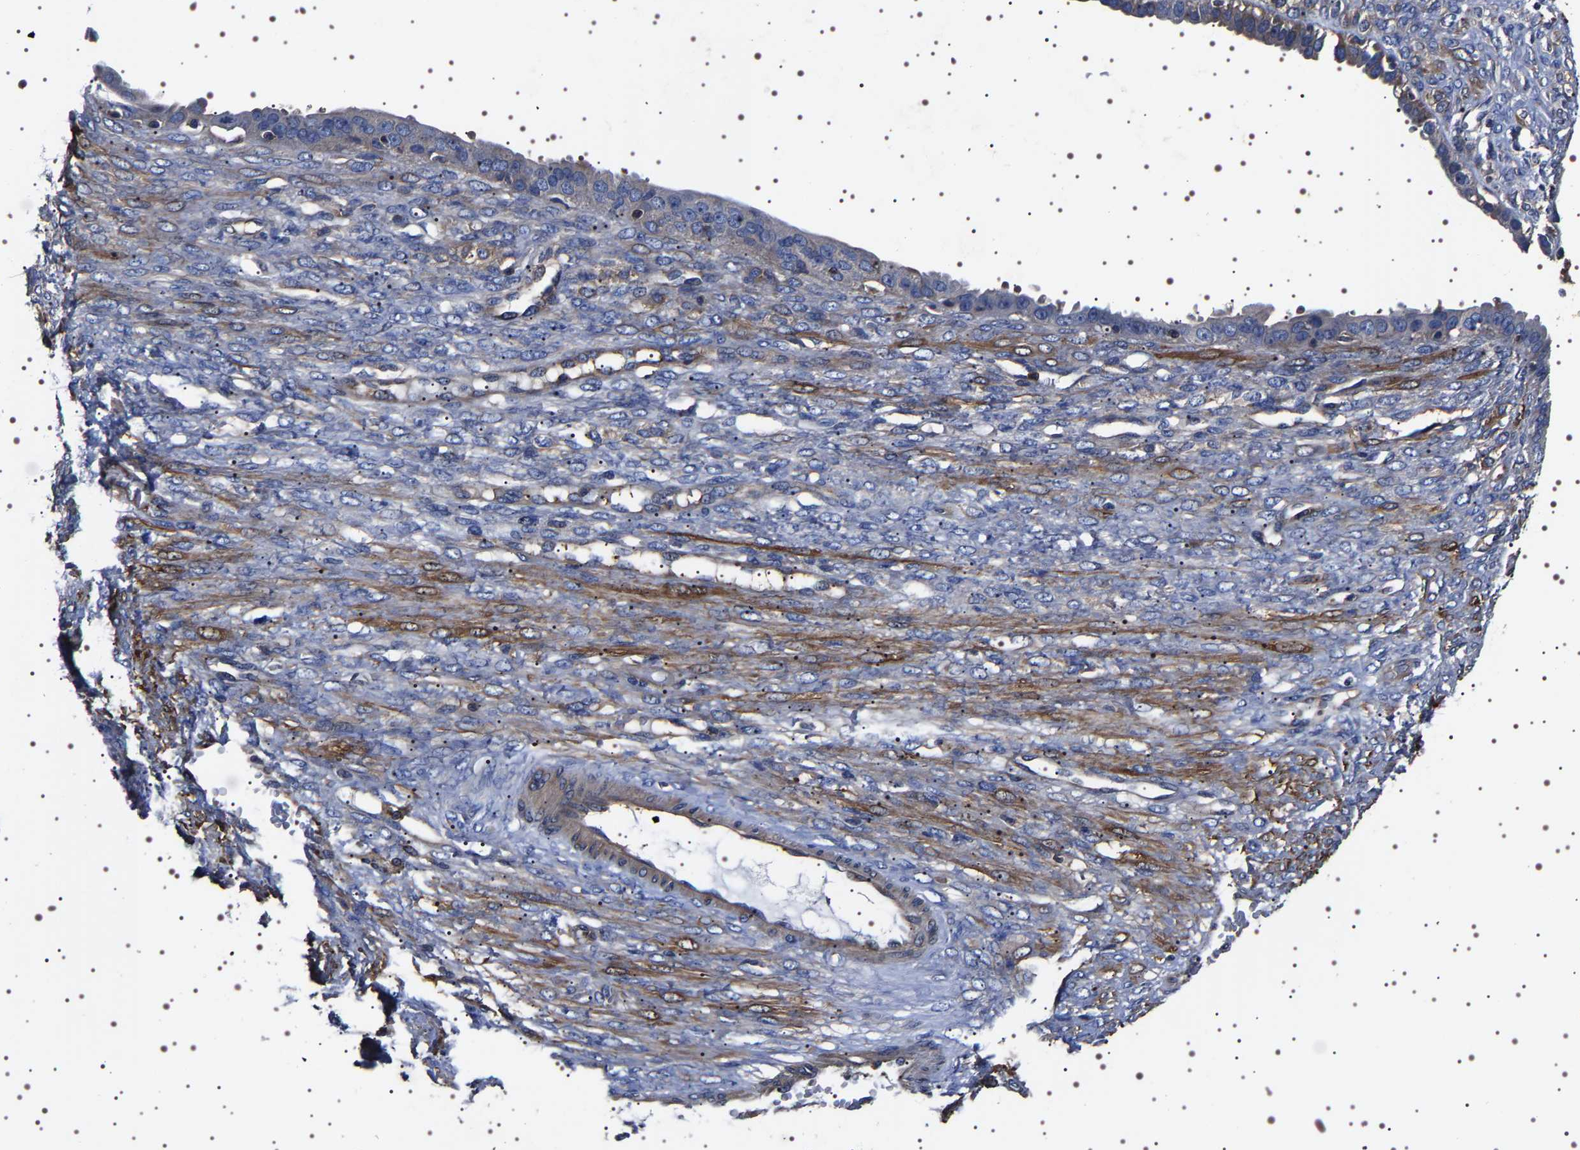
{"staining": {"intensity": "moderate", "quantity": "25%-75%", "location": "cytoplasmic/membranous"}, "tissue": "ovarian cancer", "cell_type": "Tumor cells", "image_type": "cancer", "snomed": [{"axis": "morphology", "description": "Cystadenocarcinoma, serous, NOS"}, {"axis": "topography", "description": "Ovary"}], "caption": "There is medium levels of moderate cytoplasmic/membranous expression in tumor cells of ovarian cancer, as demonstrated by immunohistochemical staining (brown color).", "gene": "WDR1", "patient": {"sex": "female", "age": 58}}